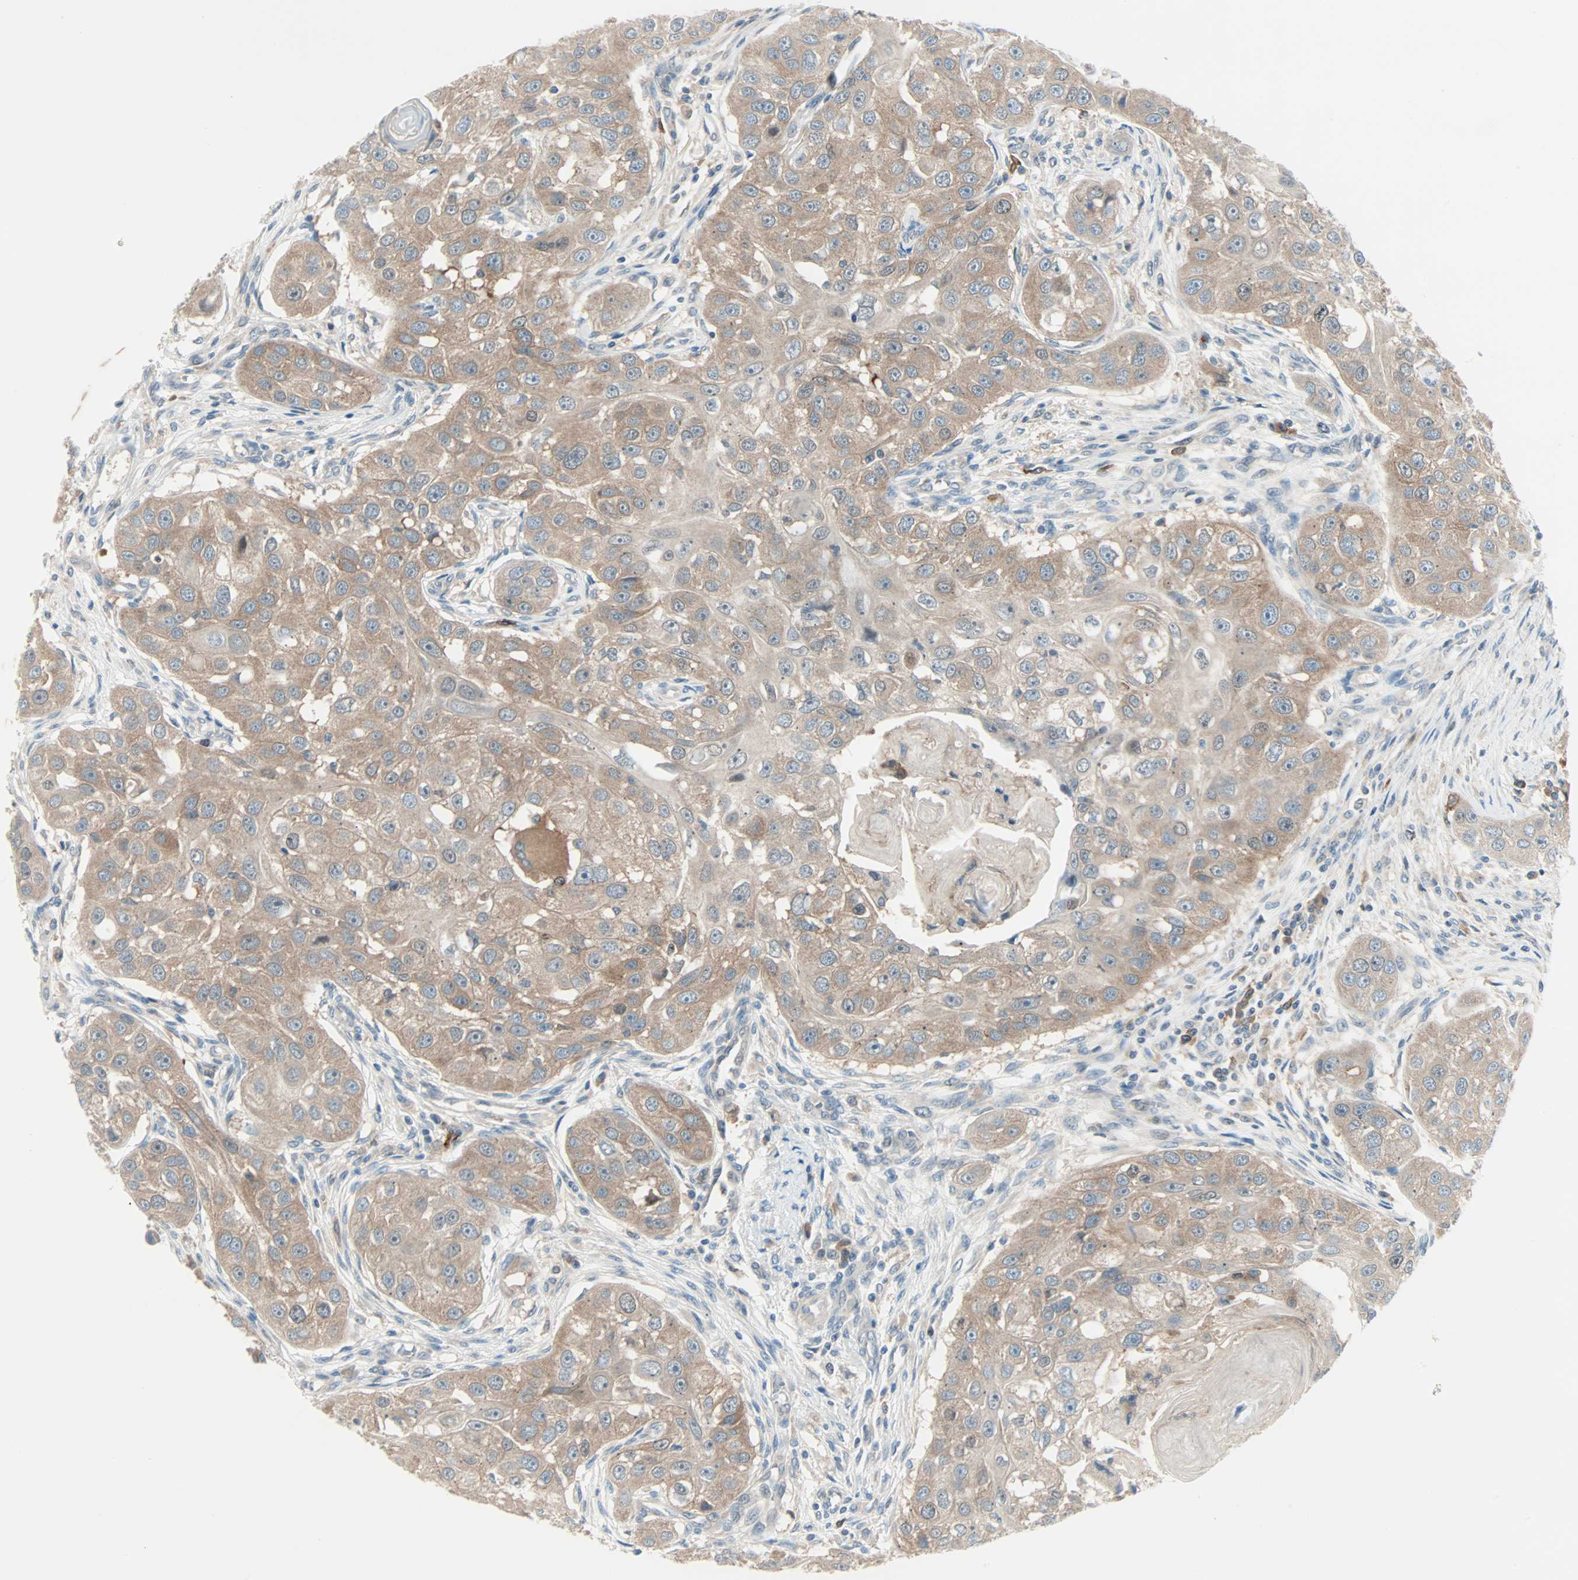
{"staining": {"intensity": "moderate", "quantity": ">75%", "location": "cytoplasmic/membranous"}, "tissue": "head and neck cancer", "cell_type": "Tumor cells", "image_type": "cancer", "snomed": [{"axis": "morphology", "description": "Normal tissue, NOS"}, {"axis": "morphology", "description": "Squamous cell carcinoma, NOS"}, {"axis": "topography", "description": "Skeletal muscle"}, {"axis": "topography", "description": "Head-Neck"}], "caption": "An image of squamous cell carcinoma (head and neck) stained for a protein shows moderate cytoplasmic/membranous brown staining in tumor cells. The protein is stained brown, and the nuclei are stained in blue (DAB IHC with brightfield microscopy, high magnification).", "gene": "SMIM8", "patient": {"sex": "male", "age": 51}}